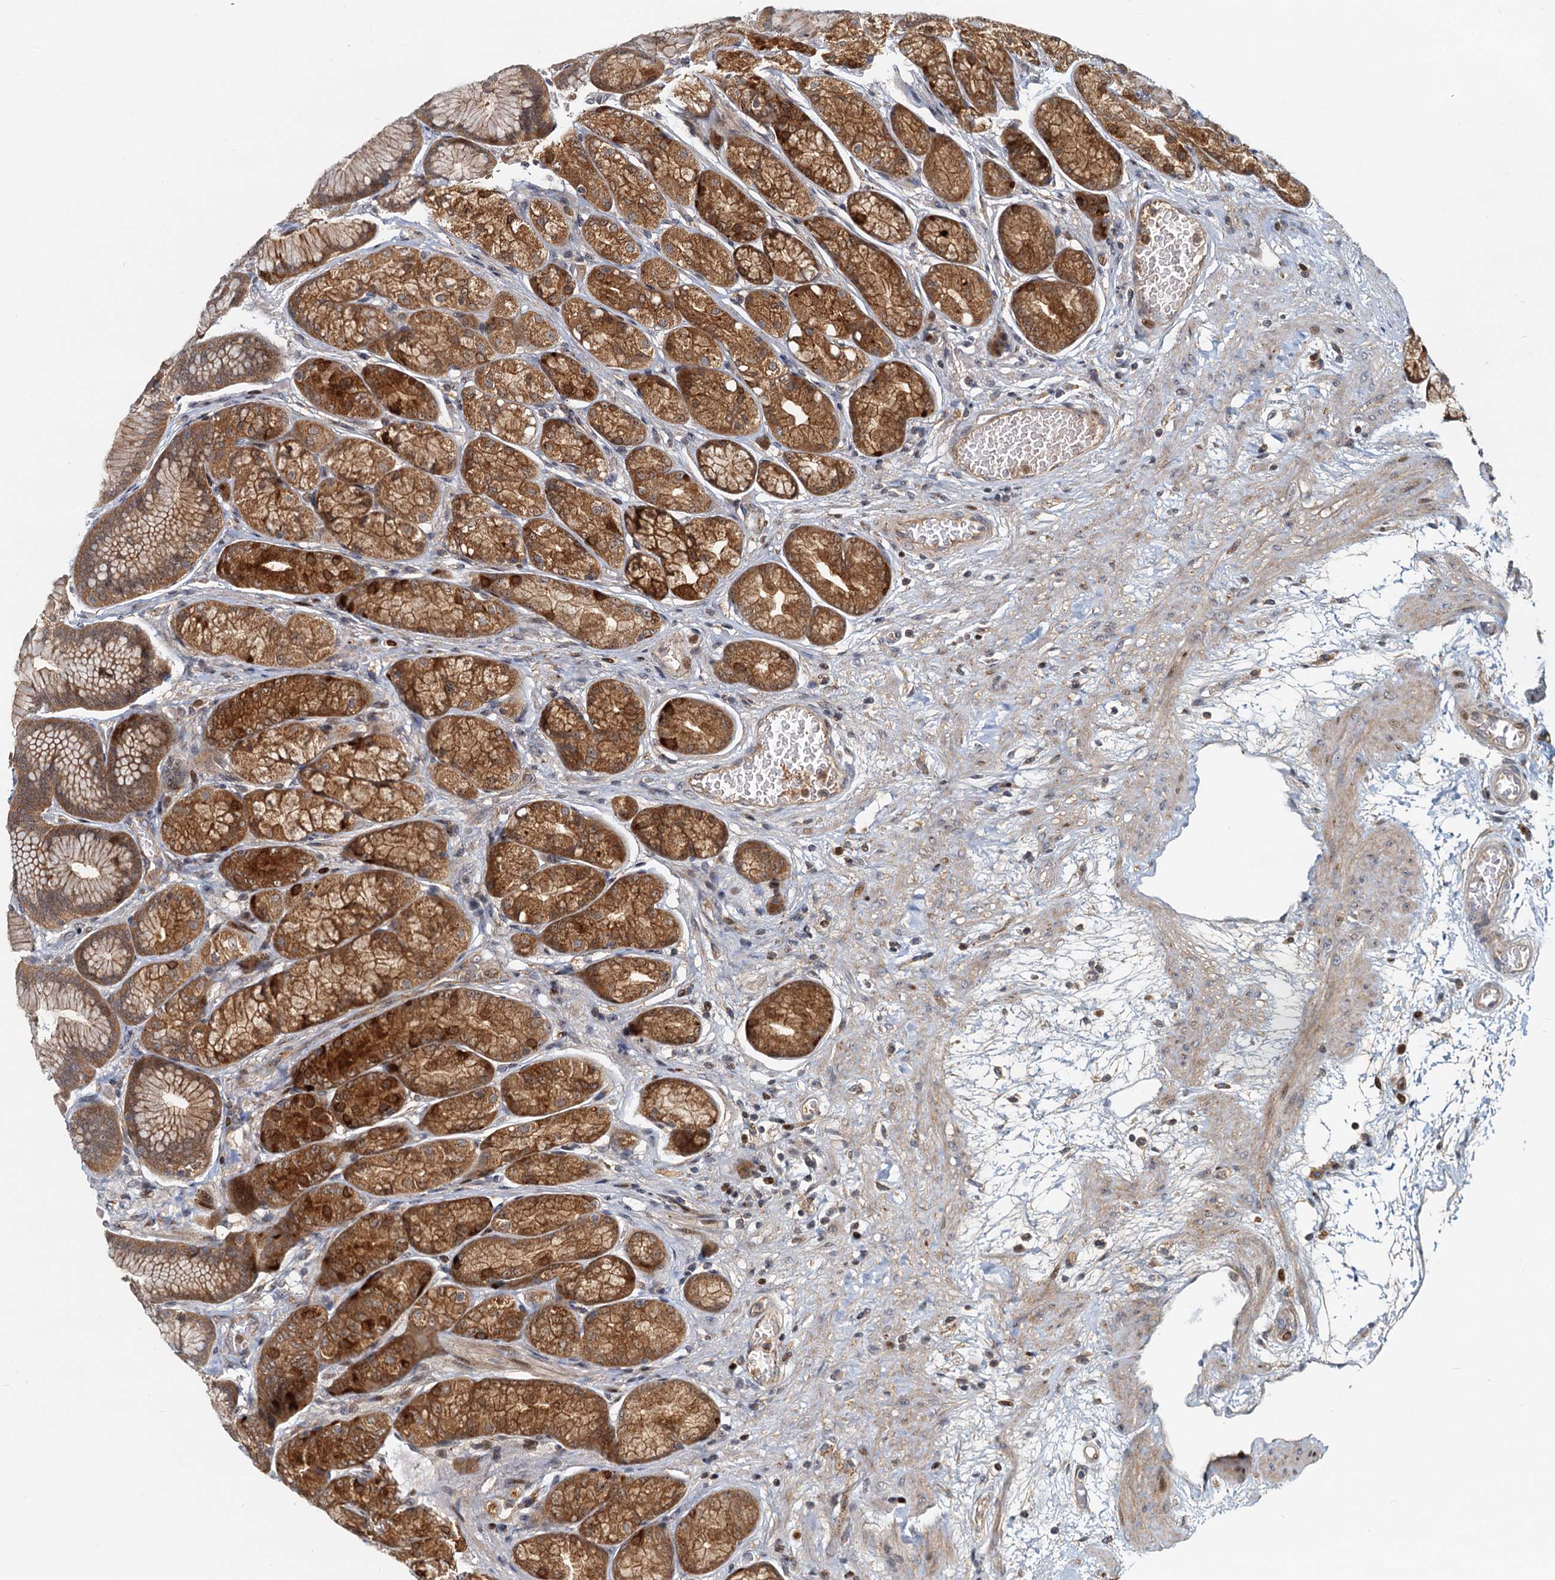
{"staining": {"intensity": "moderate", "quantity": ">75%", "location": "cytoplasmic/membranous"}, "tissue": "stomach", "cell_type": "Glandular cells", "image_type": "normal", "snomed": [{"axis": "morphology", "description": "Normal tissue, NOS"}, {"axis": "morphology", "description": "Adenocarcinoma, NOS"}, {"axis": "morphology", "description": "Adenocarcinoma, High grade"}, {"axis": "topography", "description": "Stomach, upper"}, {"axis": "topography", "description": "Stomach"}], "caption": "A medium amount of moderate cytoplasmic/membranous expression is present in about >75% of glandular cells in unremarkable stomach. (DAB IHC with brightfield microscopy, high magnification).", "gene": "TOLLIP", "patient": {"sex": "female", "age": 65}}